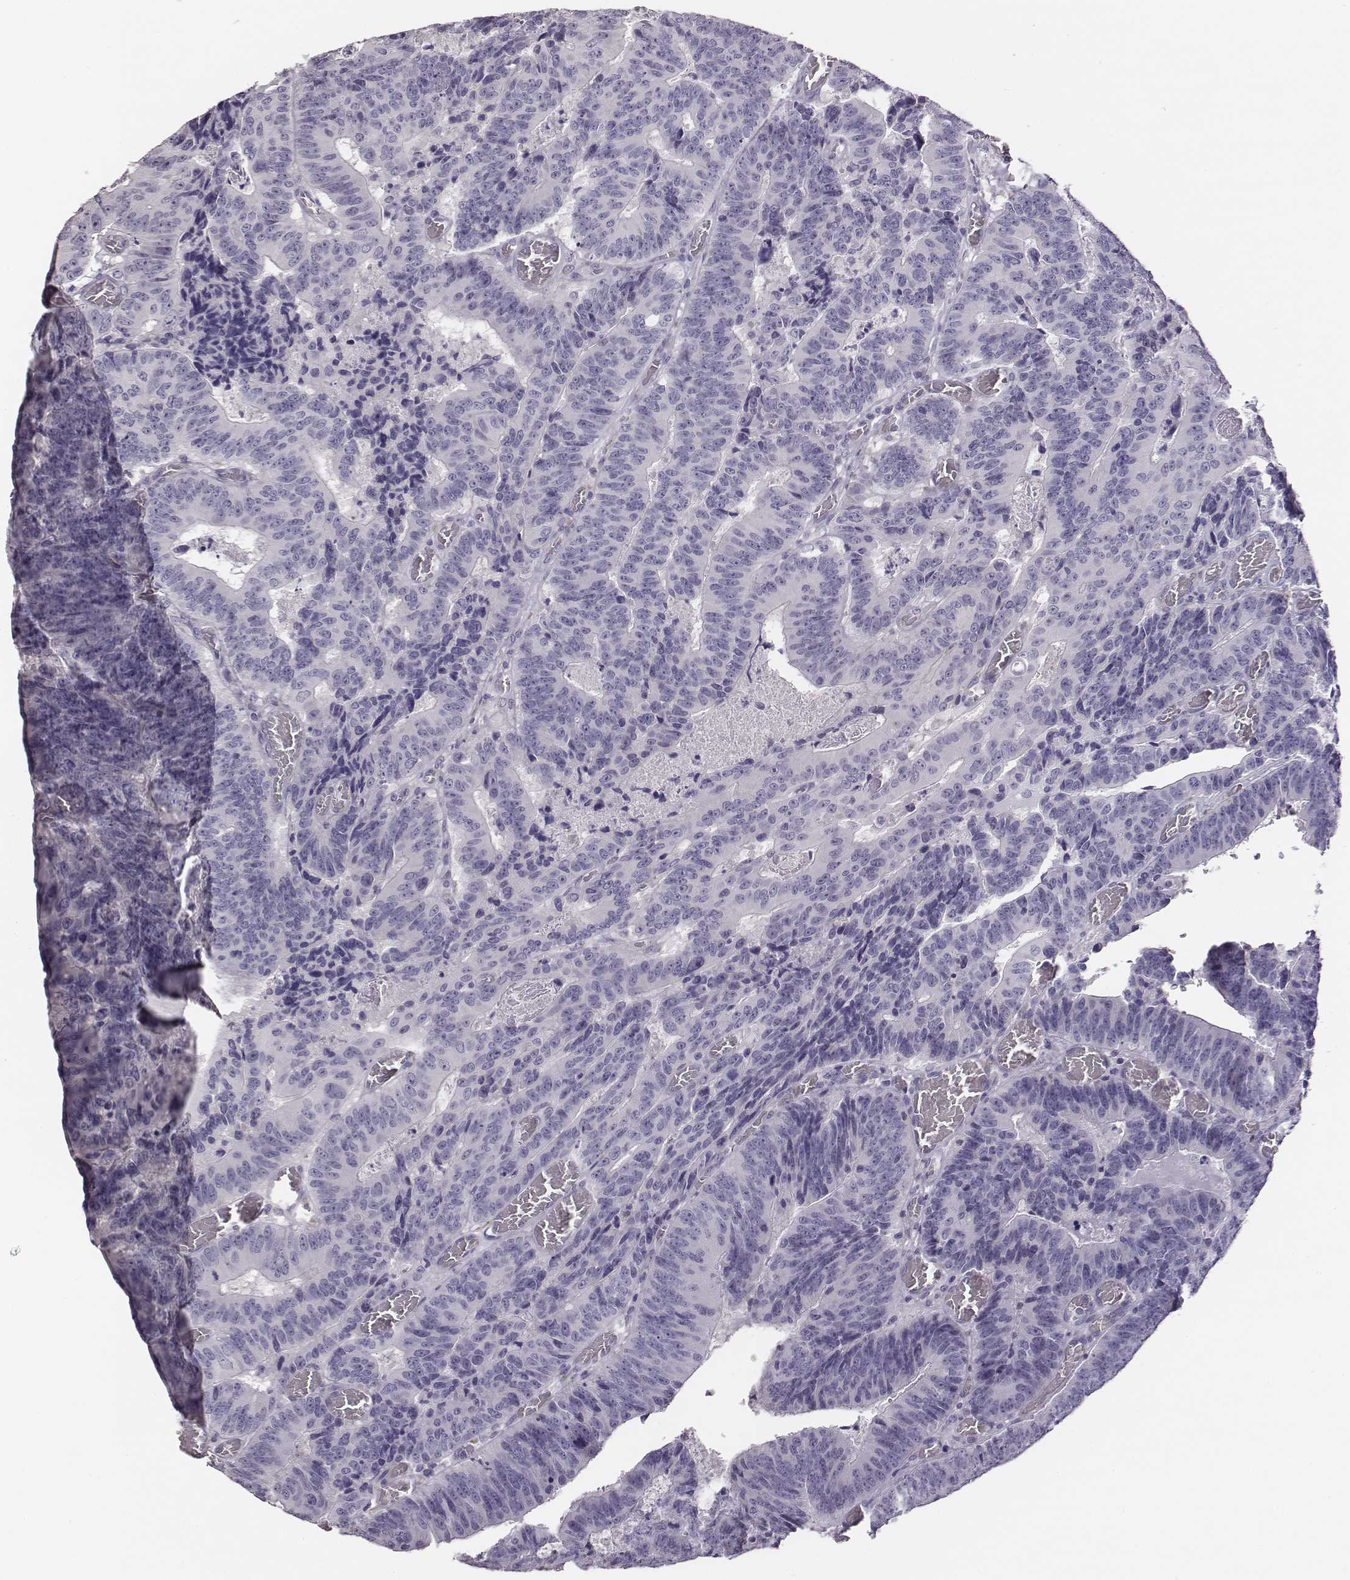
{"staining": {"intensity": "negative", "quantity": "none", "location": "none"}, "tissue": "colorectal cancer", "cell_type": "Tumor cells", "image_type": "cancer", "snomed": [{"axis": "morphology", "description": "Adenocarcinoma, NOS"}, {"axis": "topography", "description": "Colon"}], "caption": "An immunohistochemistry (IHC) image of colorectal cancer (adenocarcinoma) is shown. There is no staining in tumor cells of colorectal cancer (adenocarcinoma).", "gene": "GUCA1A", "patient": {"sex": "female", "age": 82}}